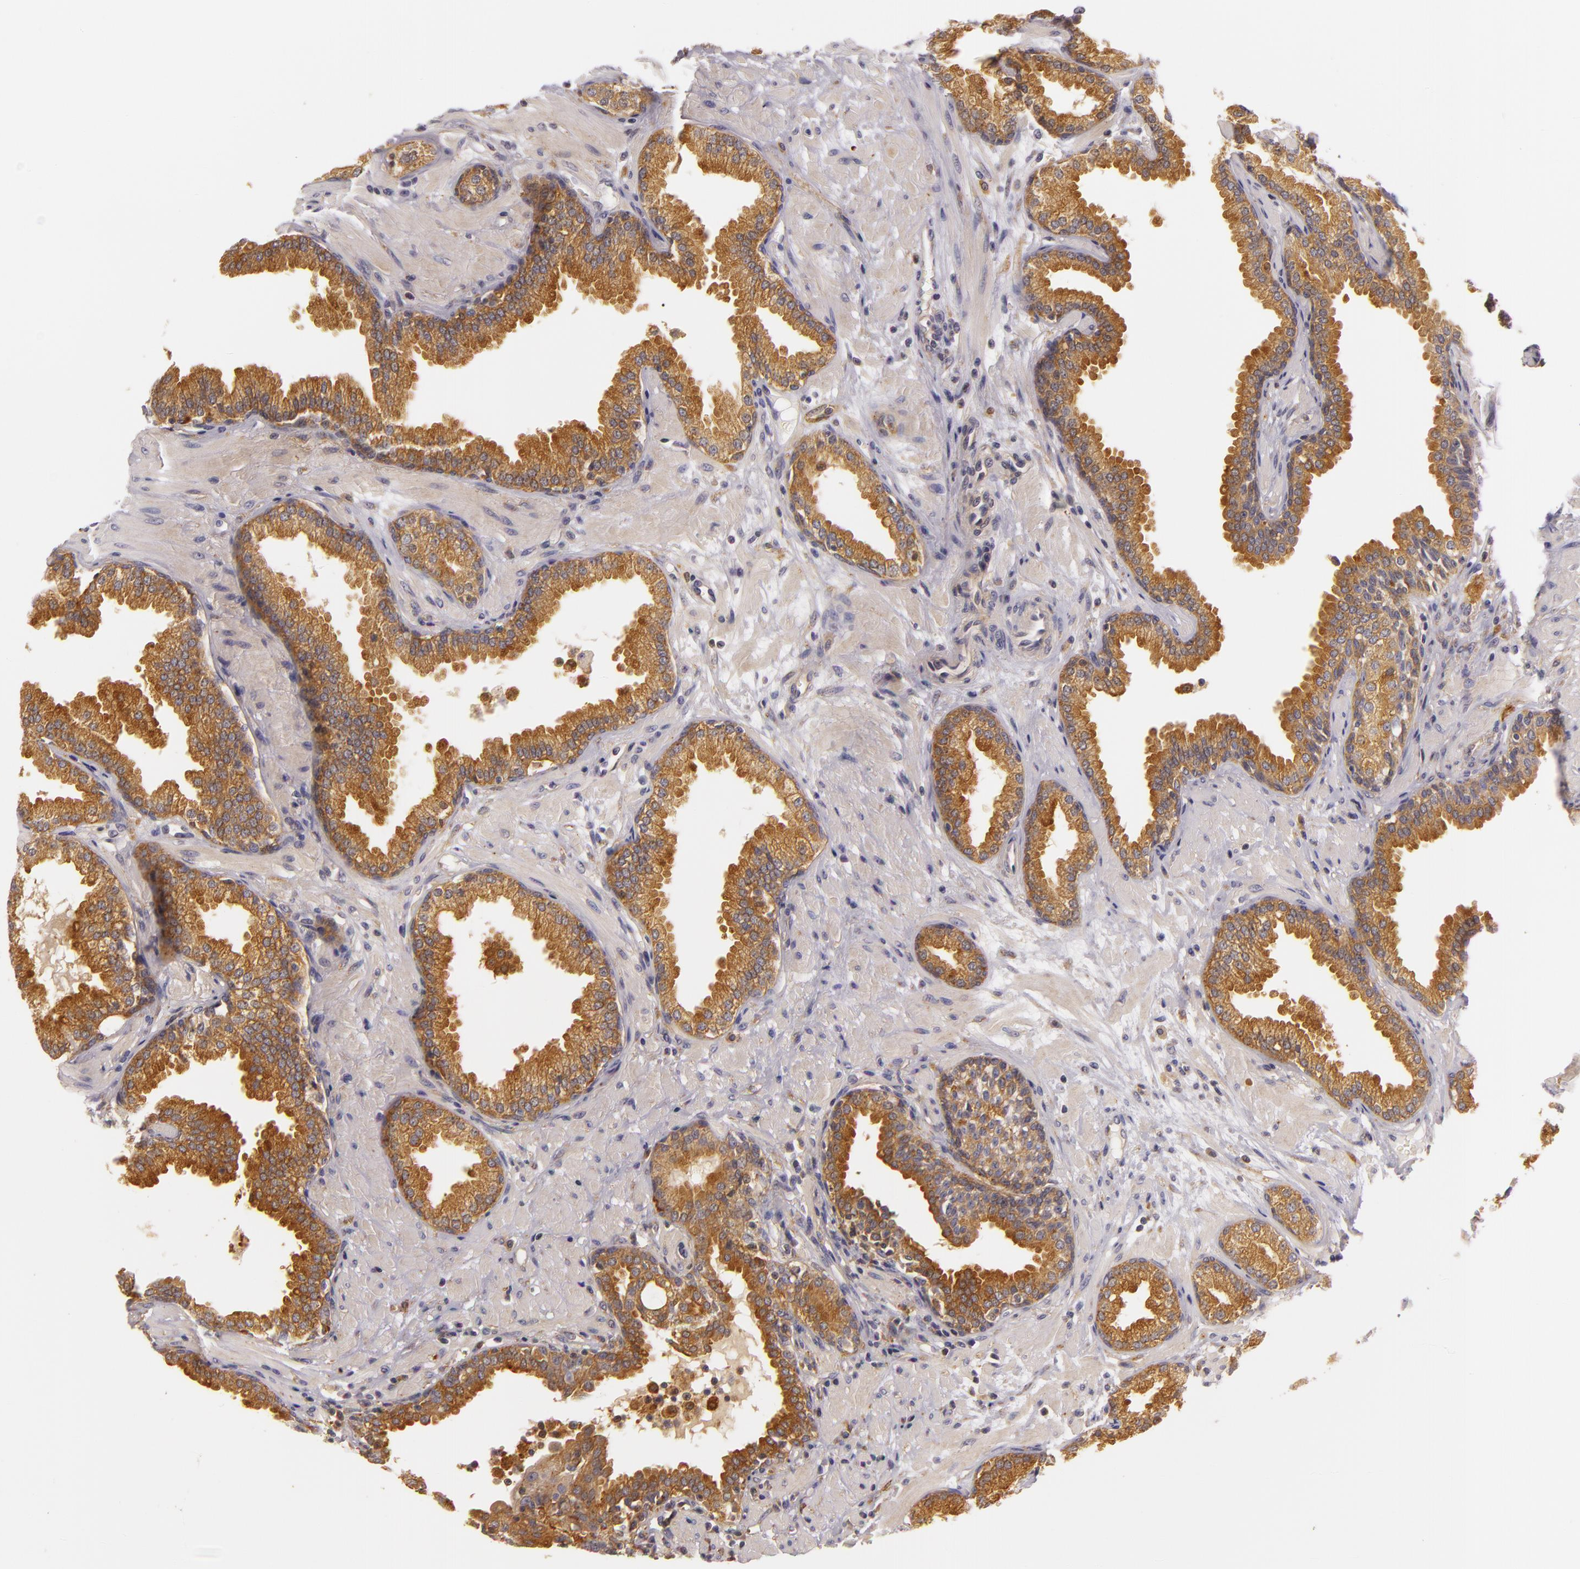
{"staining": {"intensity": "strong", "quantity": ">75%", "location": "cytoplasmic/membranous"}, "tissue": "prostate", "cell_type": "Glandular cells", "image_type": "normal", "snomed": [{"axis": "morphology", "description": "Normal tissue, NOS"}, {"axis": "topography", "description": "Prostate"}], "caption": "This micrograph reveals immunohistochemistry (IHC) staining of unremarkable human prostate, with high strong cytoplasmic/membranous staining in approximately >75% of glandular cells.", "gene": "TOM1", "patient": {"sex": "male", "age": 64}}